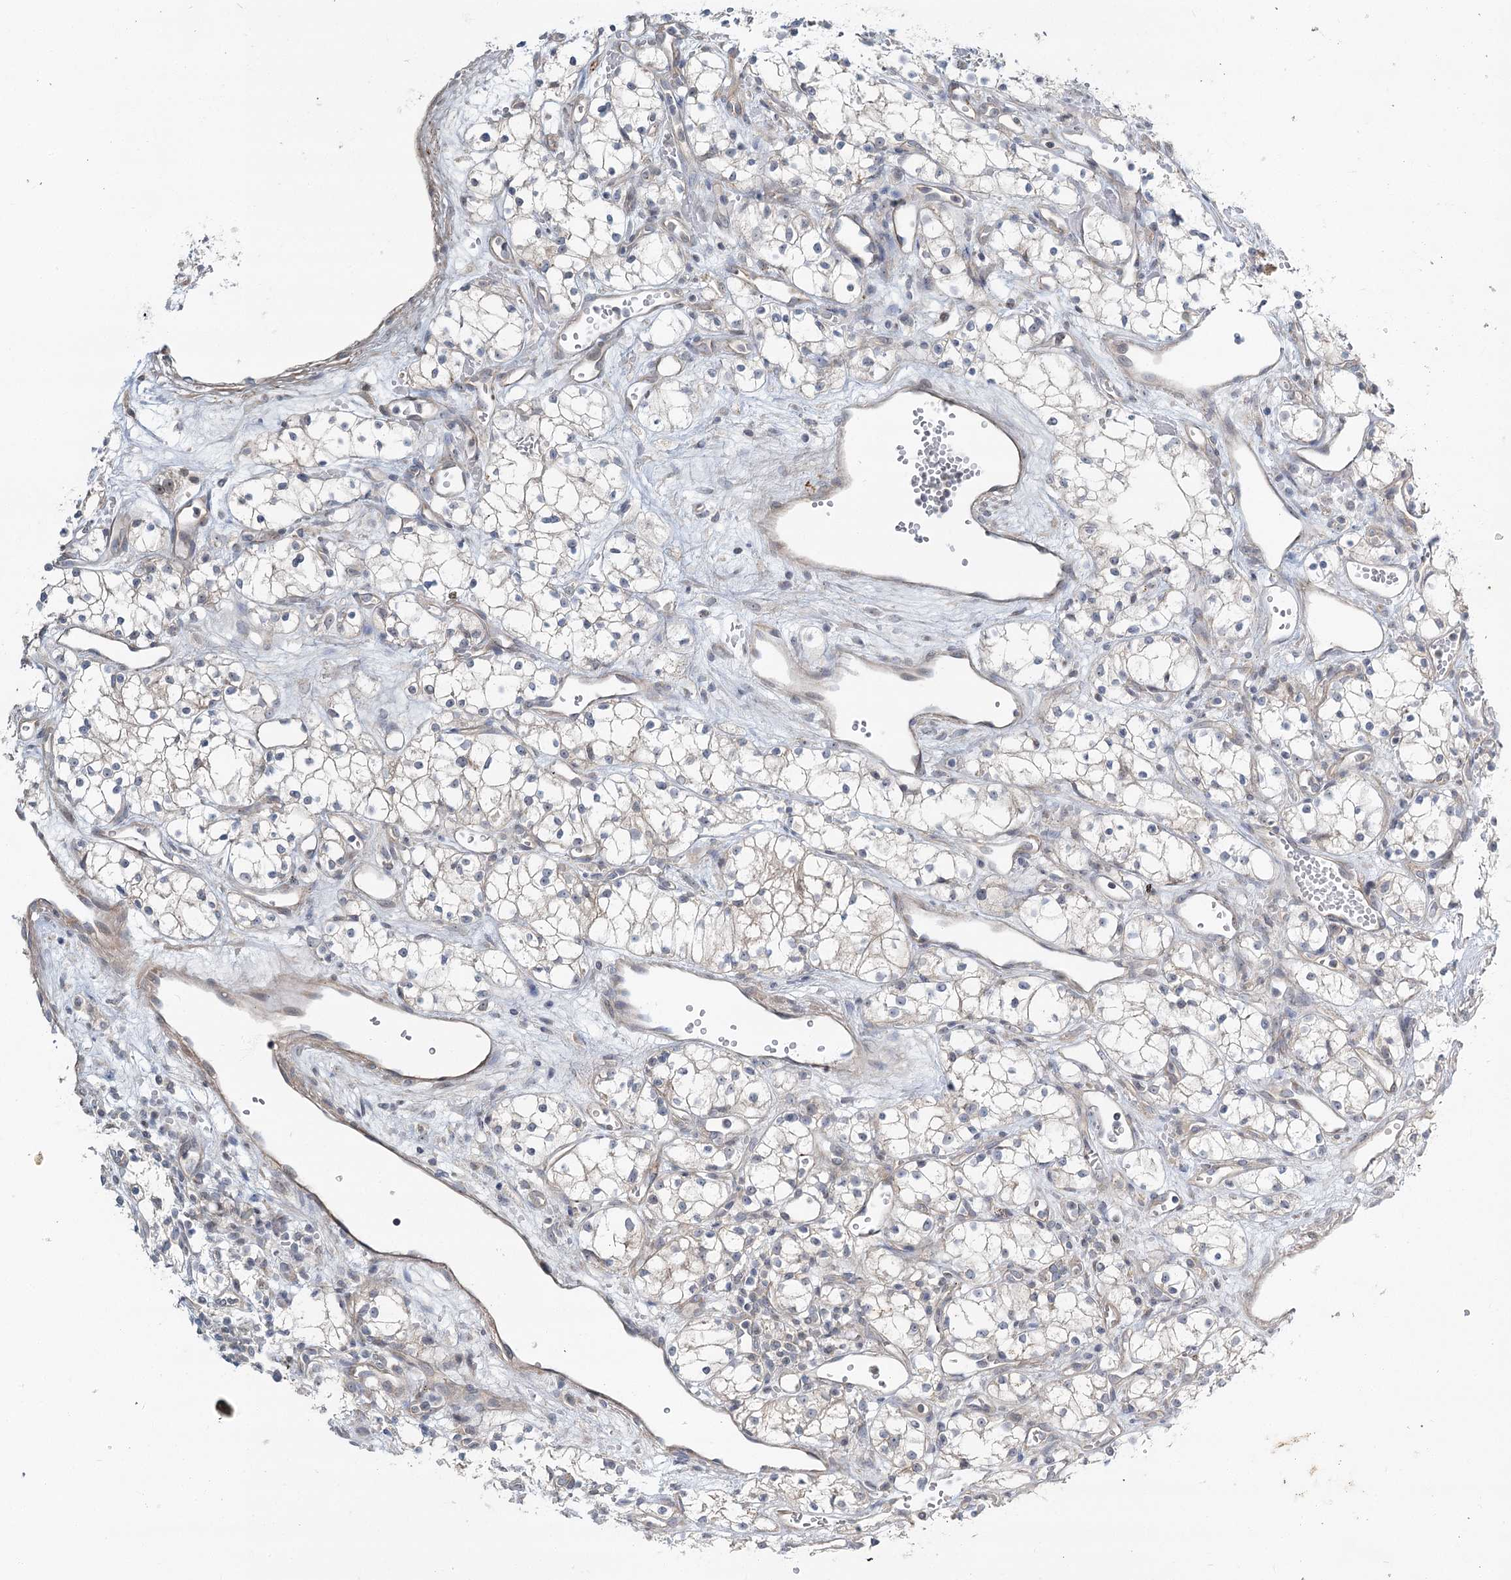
{"staining": {"intensity": "negative", "quantity": "none", "location": "none"}, "tissue": "renal cancer", "cell_type": "Tumor cells", "image_type": "cancer", "snomed": [{"axis": "morphology", "description": "Adenocarcinoma, NOS"}, {"axis": "topography", "description": "Kidney"}], "caption": "Protein analysis of renal cancer (adenocarcinoma) shows no significant positivity in tumor cells.", "gene": "SPINK13", "patient": {"sex": "male", "age": 59}}